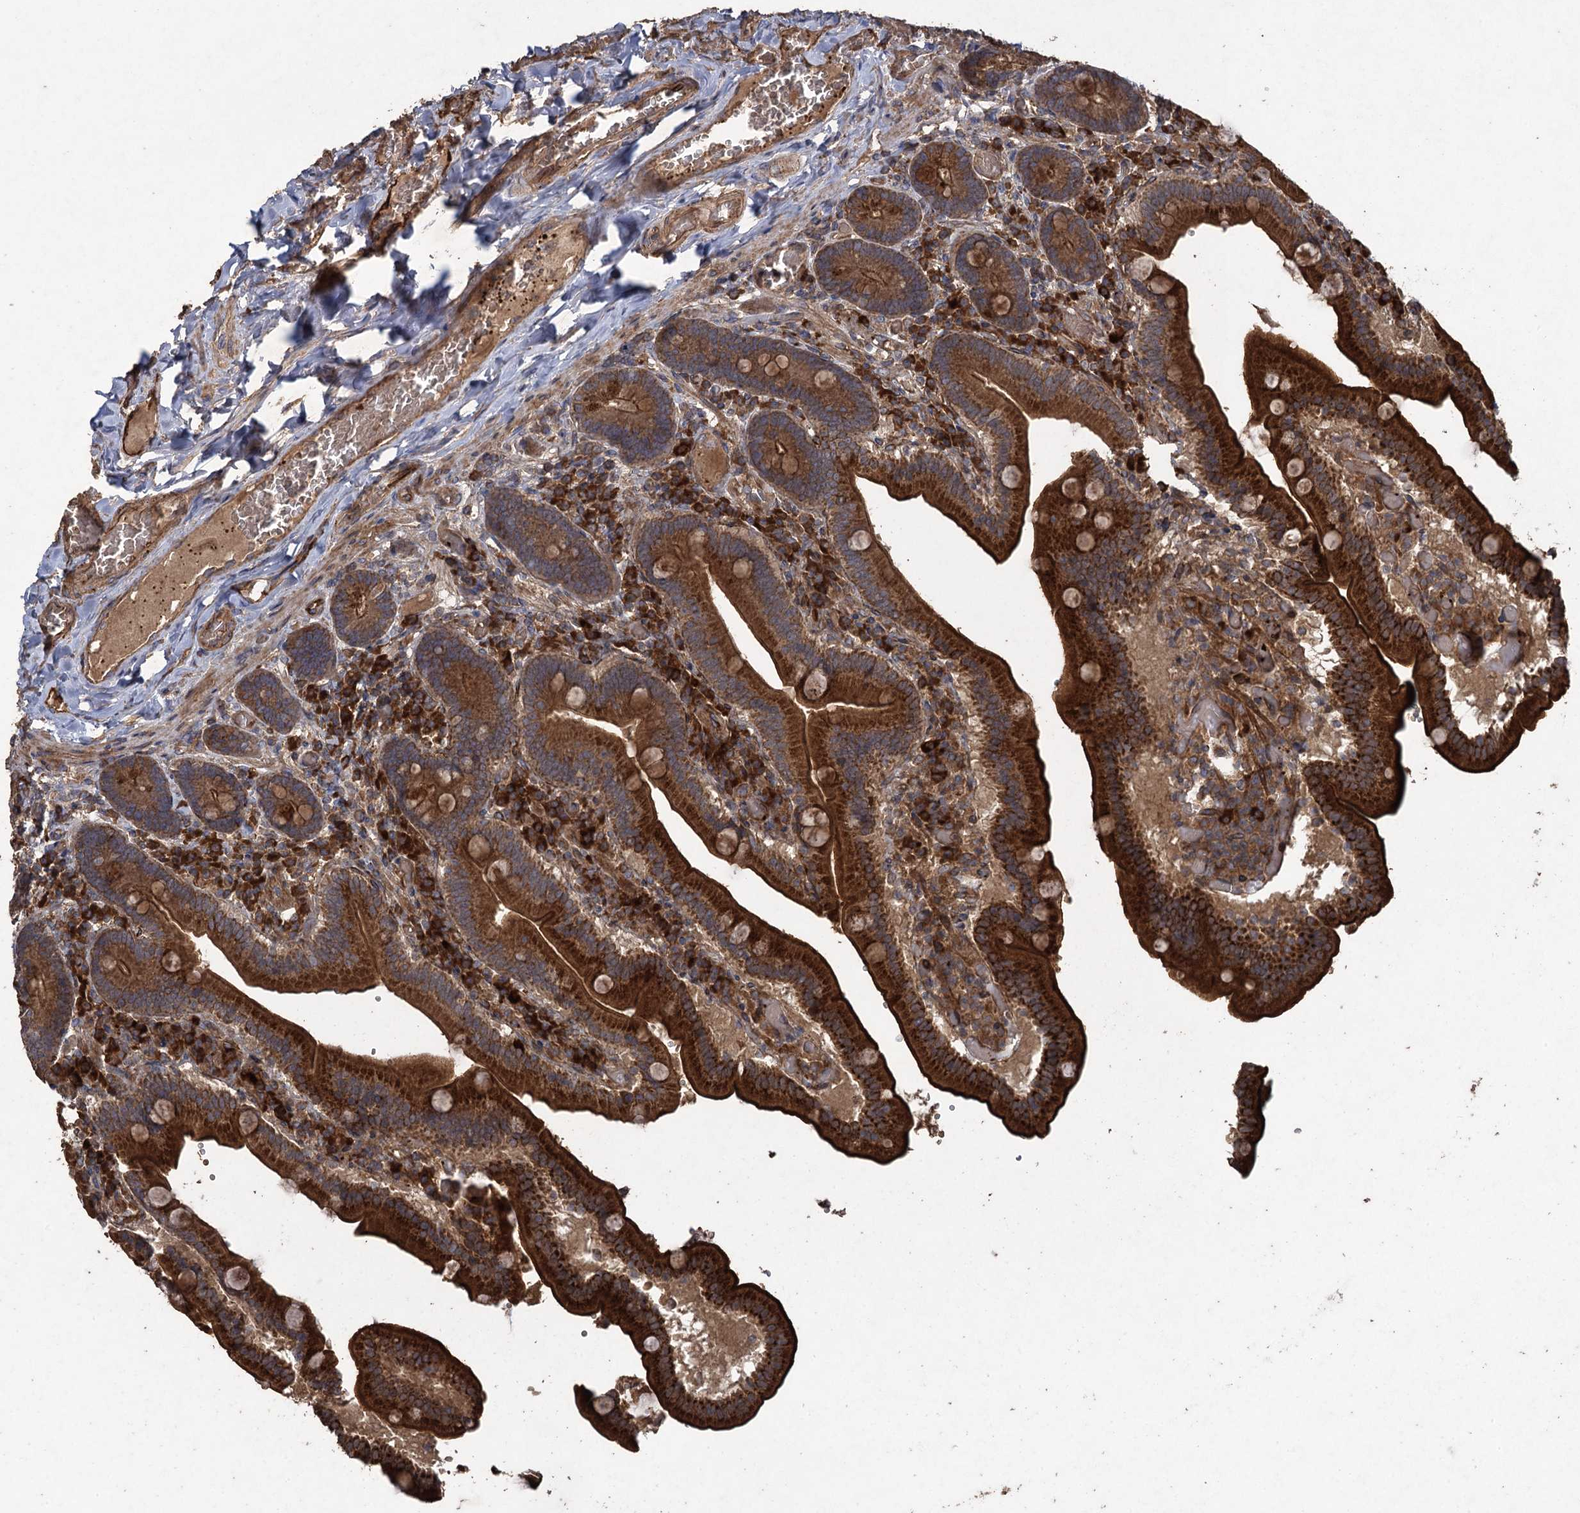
{"staining": {"intensity": "strong", "quantity": ">75%", "location": "cytoplasmic/membranous"}, "tissue": "duodenum", "cell_type": "Glandular cells", "image_type": "normal", "snomed": [{"axis": "morphology", "description": "Normal tissue, NOS"}, {"axis": "topography", "description": "Duodenum"}], "caption": "IHC image of unremarkable human duodenum stained for a protein (brown), which displays high levels of strong cytoplasmic/membranous expression in about >75% of glandular cells.", "gene": "TXNDC11", "patient": {"sex": "female", "age": 62}}